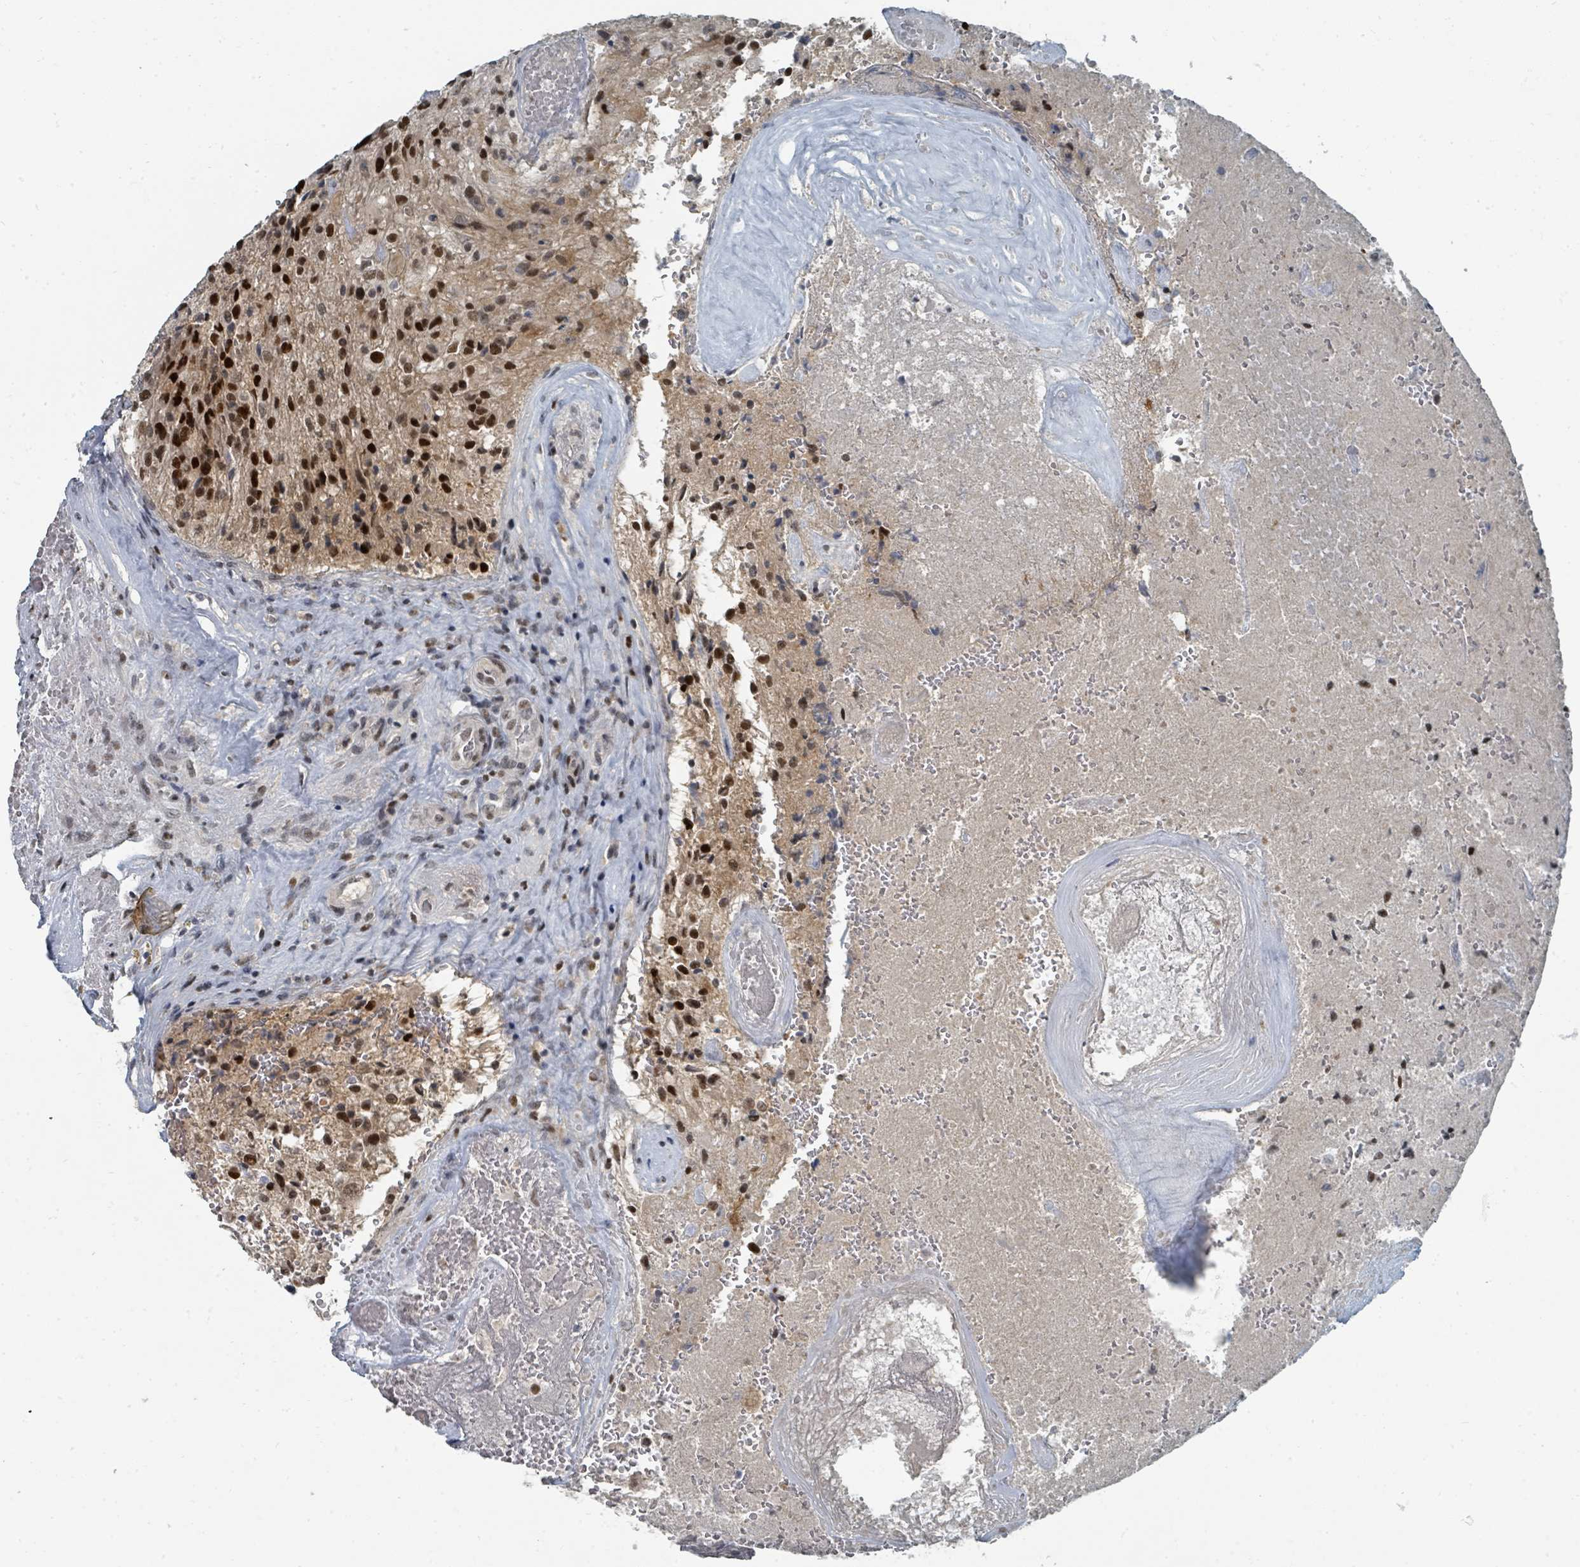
{"staining": {"intensity": "strong", "quantity": ">75%", "location": "nuclear"}, "tissue": "glioma", "cell_type": "Tumor cells", "image_type": "cancer", "snomed": [{"axis": "morphology", "description": "Normal tissue, NOS"}, {"axis": "morphology", "description": "Glioma, malignant, High grade"}, {"axis": "topography", "description": "Cerebral cortex"}], "caption": "There is high levels of strong nuclear expression in tumor cells of malignant high-grade glioma, as demonstrated by immunohistochemical staining (brown color).", "gene": "UCK1", "patient": {"sex": "male", "age": 56}}